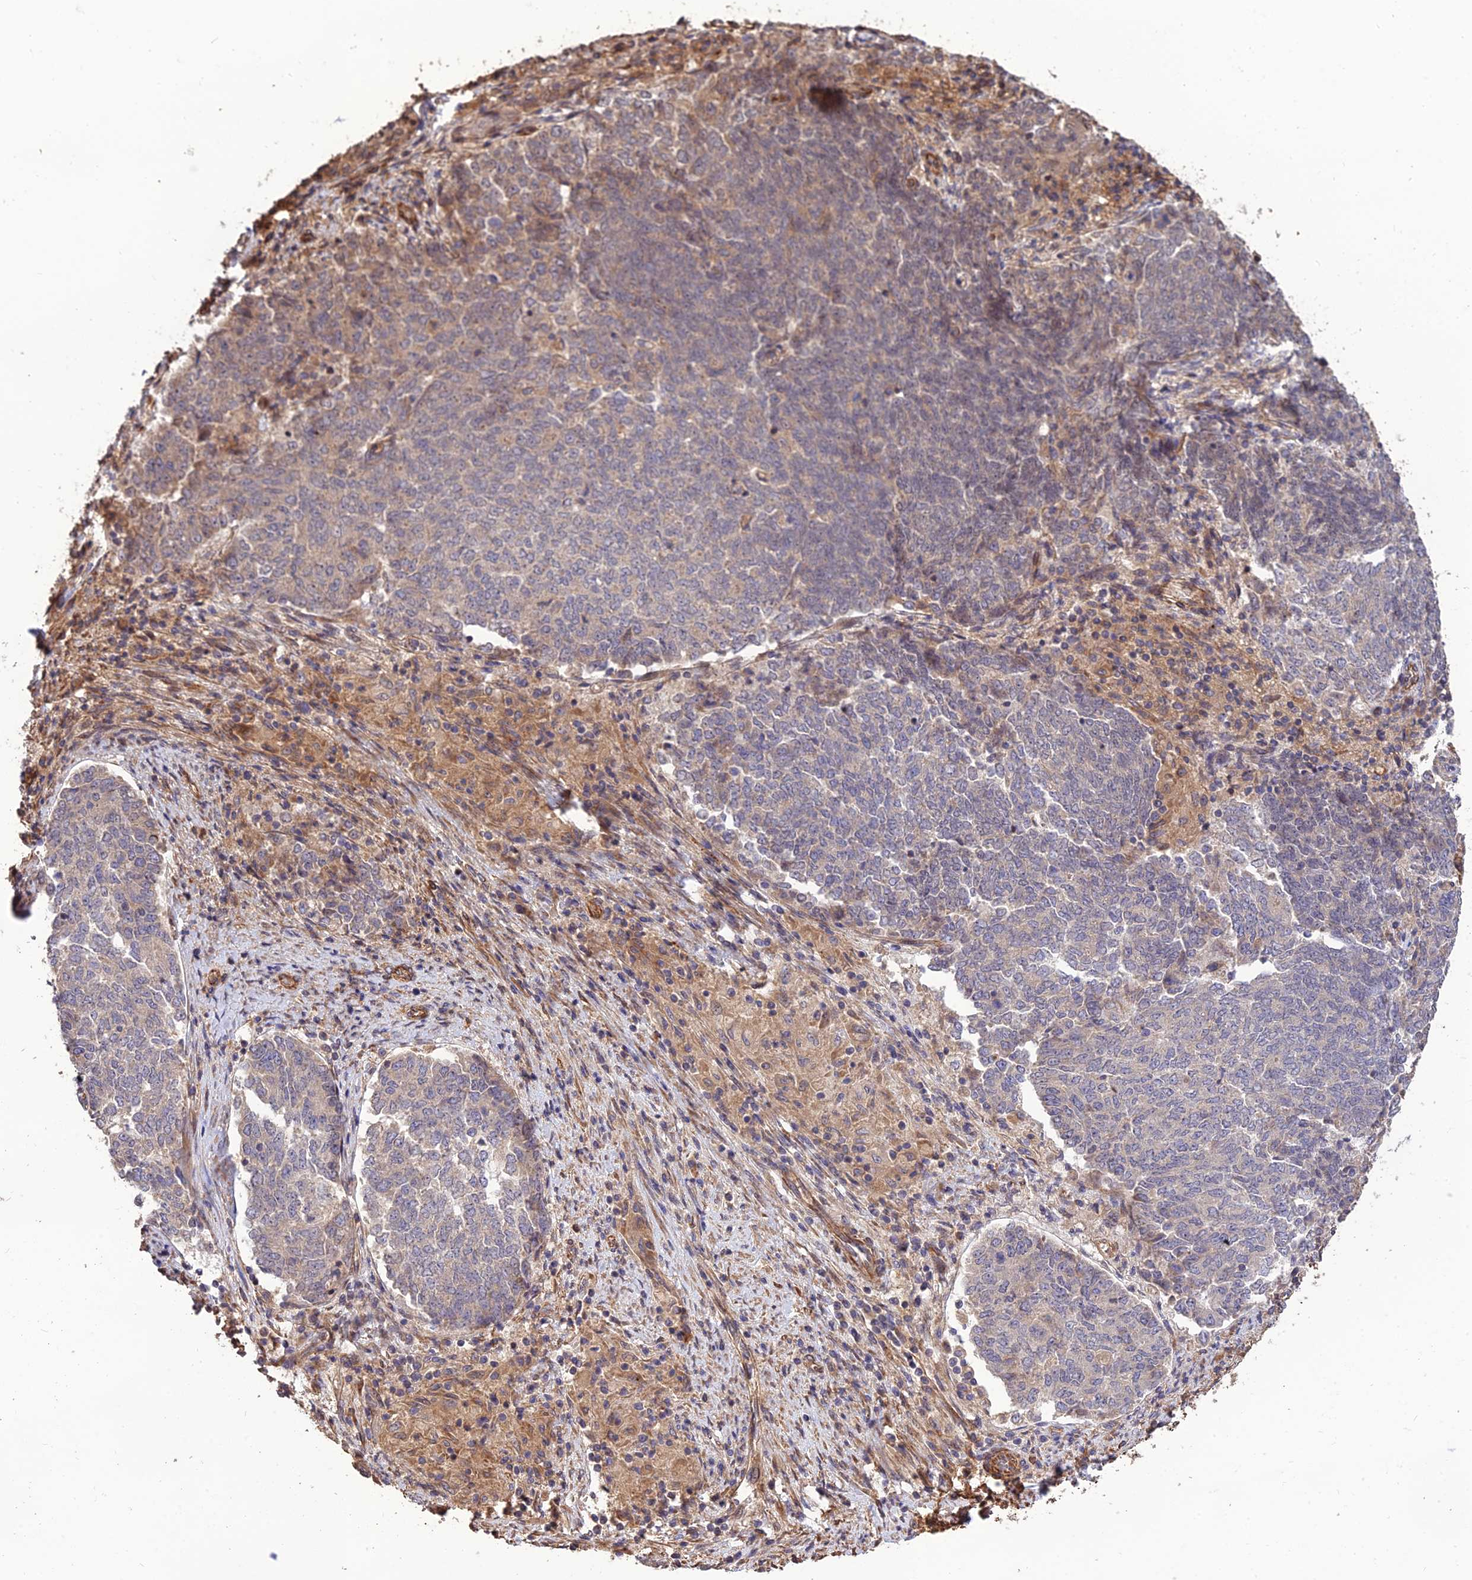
{"staining": {"intensity": "weak", "quantity": "<25%", "location": "cytoplasmic/membranous"}, "tissue": "endometrial cancer", "cell_type": "Tumor cells", "image_type": "cancer", "snomed": [{"axis": "morphology", "description": "Adenocarcinoma, NOS"}, {"axis": "topography", "description": "Endometrium"}], "caption": "Protein analysis of endometrial cancer (adenocarcinoma) shows no significant expression in tumor cells.", "gene": "CREBL2", "patient": {"sex": "female", "age": 80}}